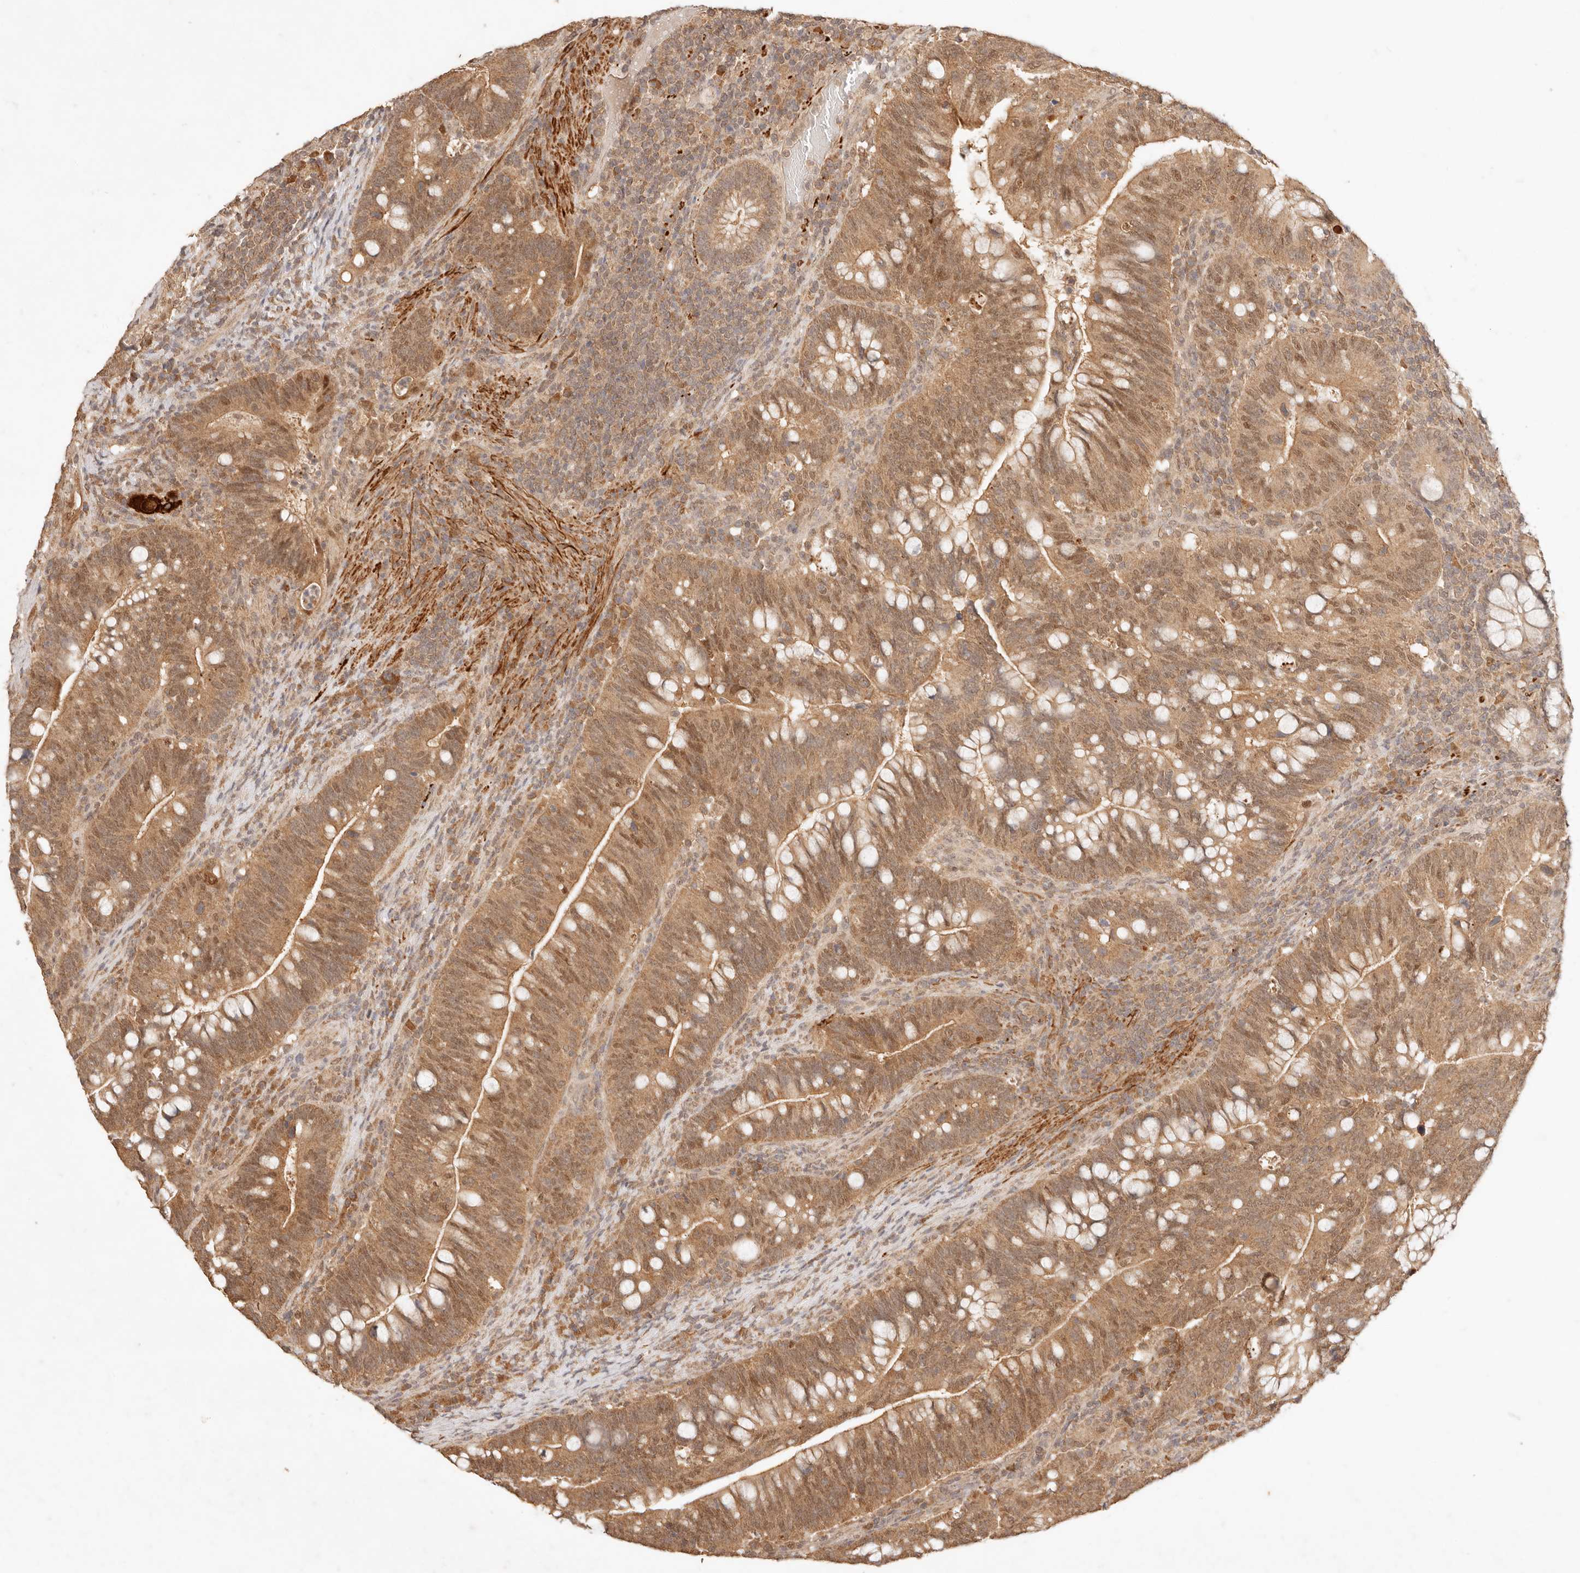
{"staining": {"intensity": "moderate", "quantity": ">75%", "location": "cytoplasmic/membranous,nuclear"}, "tissue": "colorectal cancer", "cell_type": "Tumor cells", "image_type": "cancer", "snomed": [{"axis": "morphology", "description": "Adenocarcinoma, NOS"}, {"axis": "topography", "description": "Colon"}], "caption": "Colorectal adenocarcinoma tissue demonstrates moderate cytoplasmic/membranous and nuclear positivity in about >75% of tumor cells, visualized by immunohistochemistry.", "gene": "TRIM11", "patient": {"sex": "female", "age": 66}}